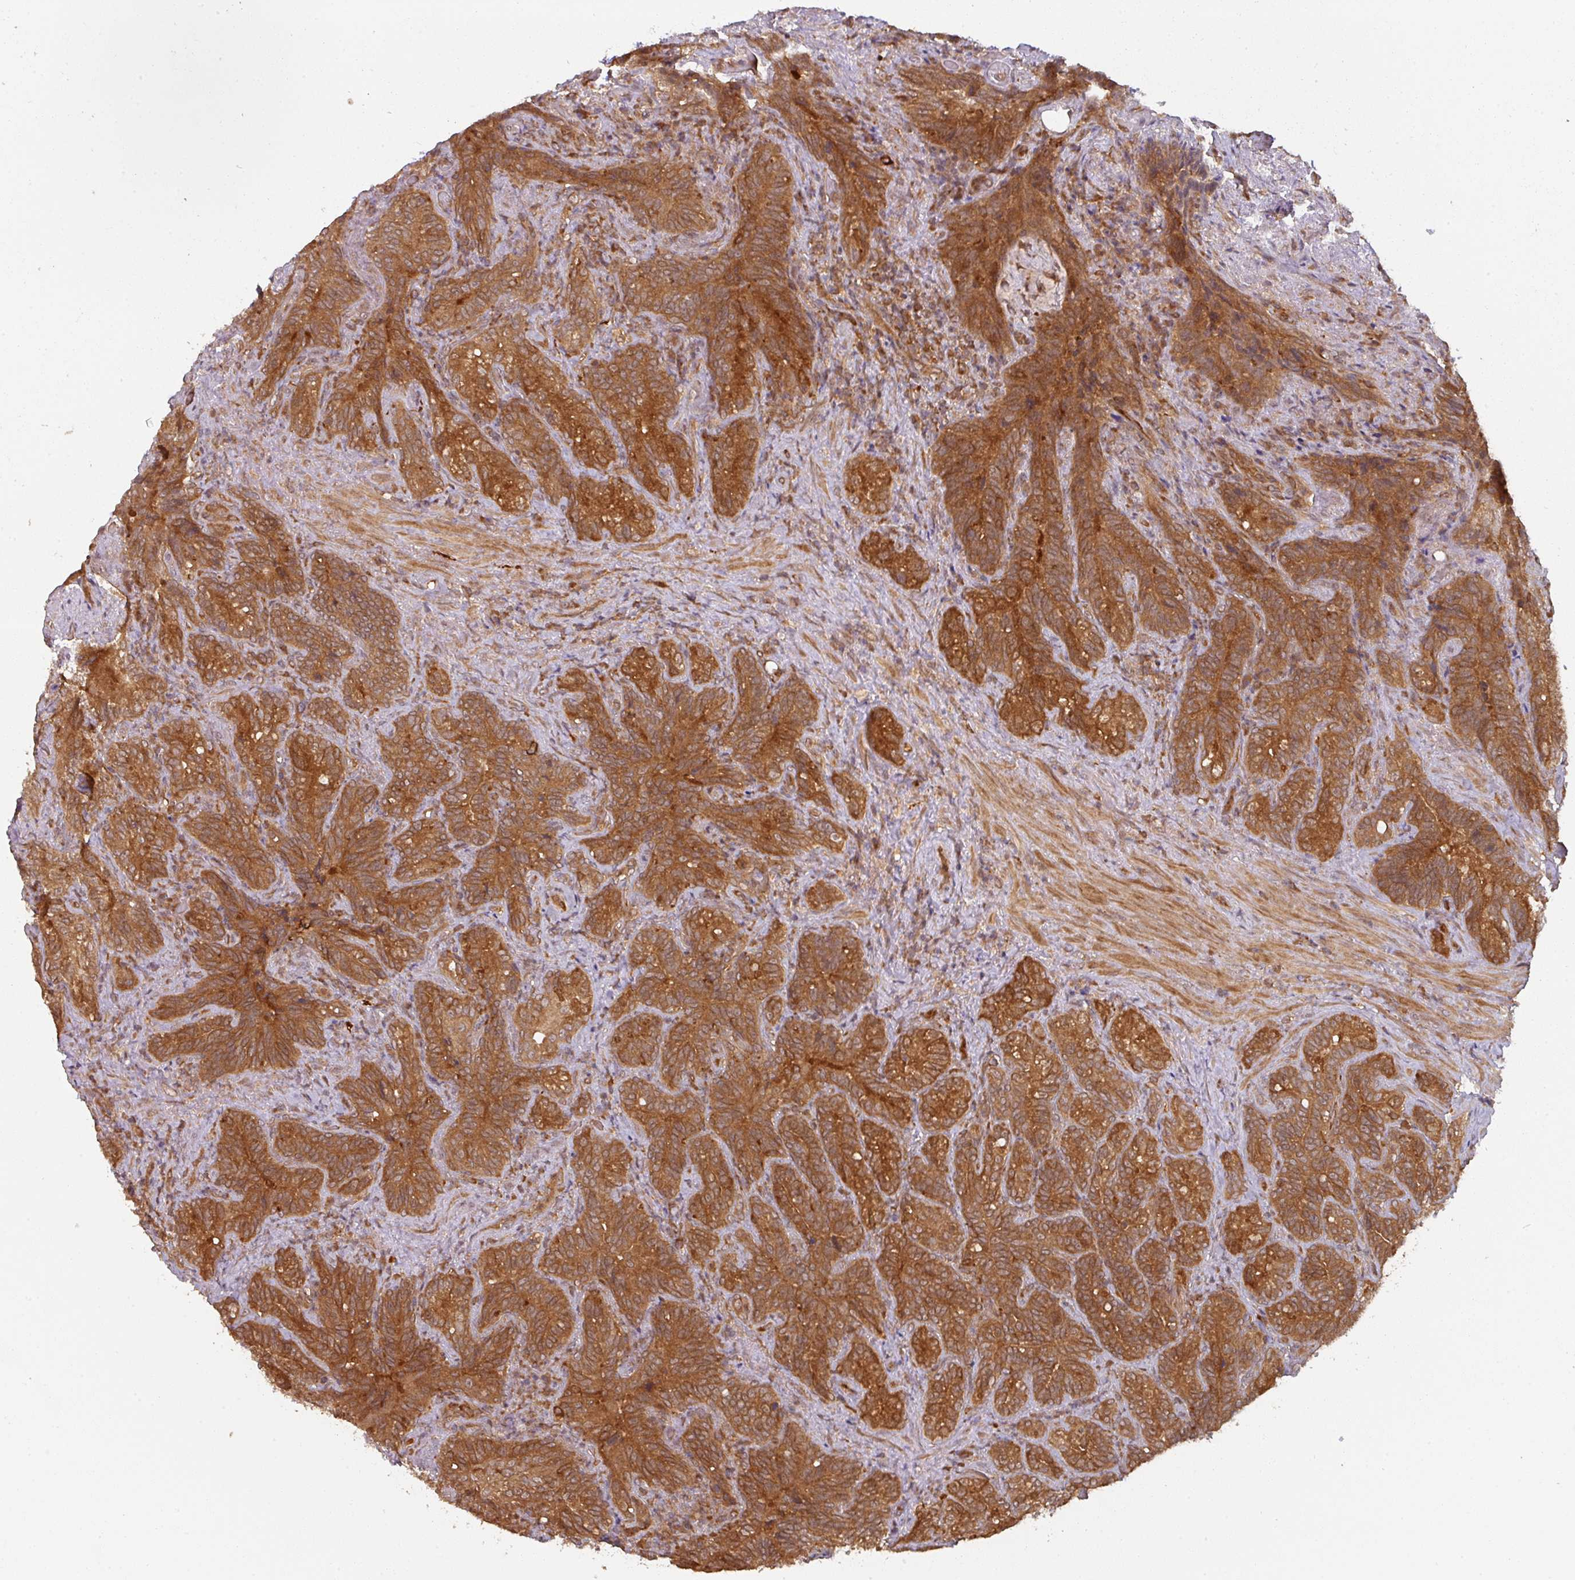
{"staining": {"intensity": "strong", "quantity": ">75%", "location": "cytoplasmic/membranous"}, "tissue": "seminal vesicle", "cell_type": "Glandular cells", "image_type": "normal", "snomed": [{"axis": "morphology", "description": "Normal tissue, NOS"}, {"axis": "topography", "description": "Seminal veicle"}], "caption": "Brown immunohistochemical staining in normal seminal vesicle exhibits strong cytoplasmic/membranous staining in approximately >75% of glandular cells.", "gene": "EIF4EBP2", "patient": {"sex": "male", "age": 68}}